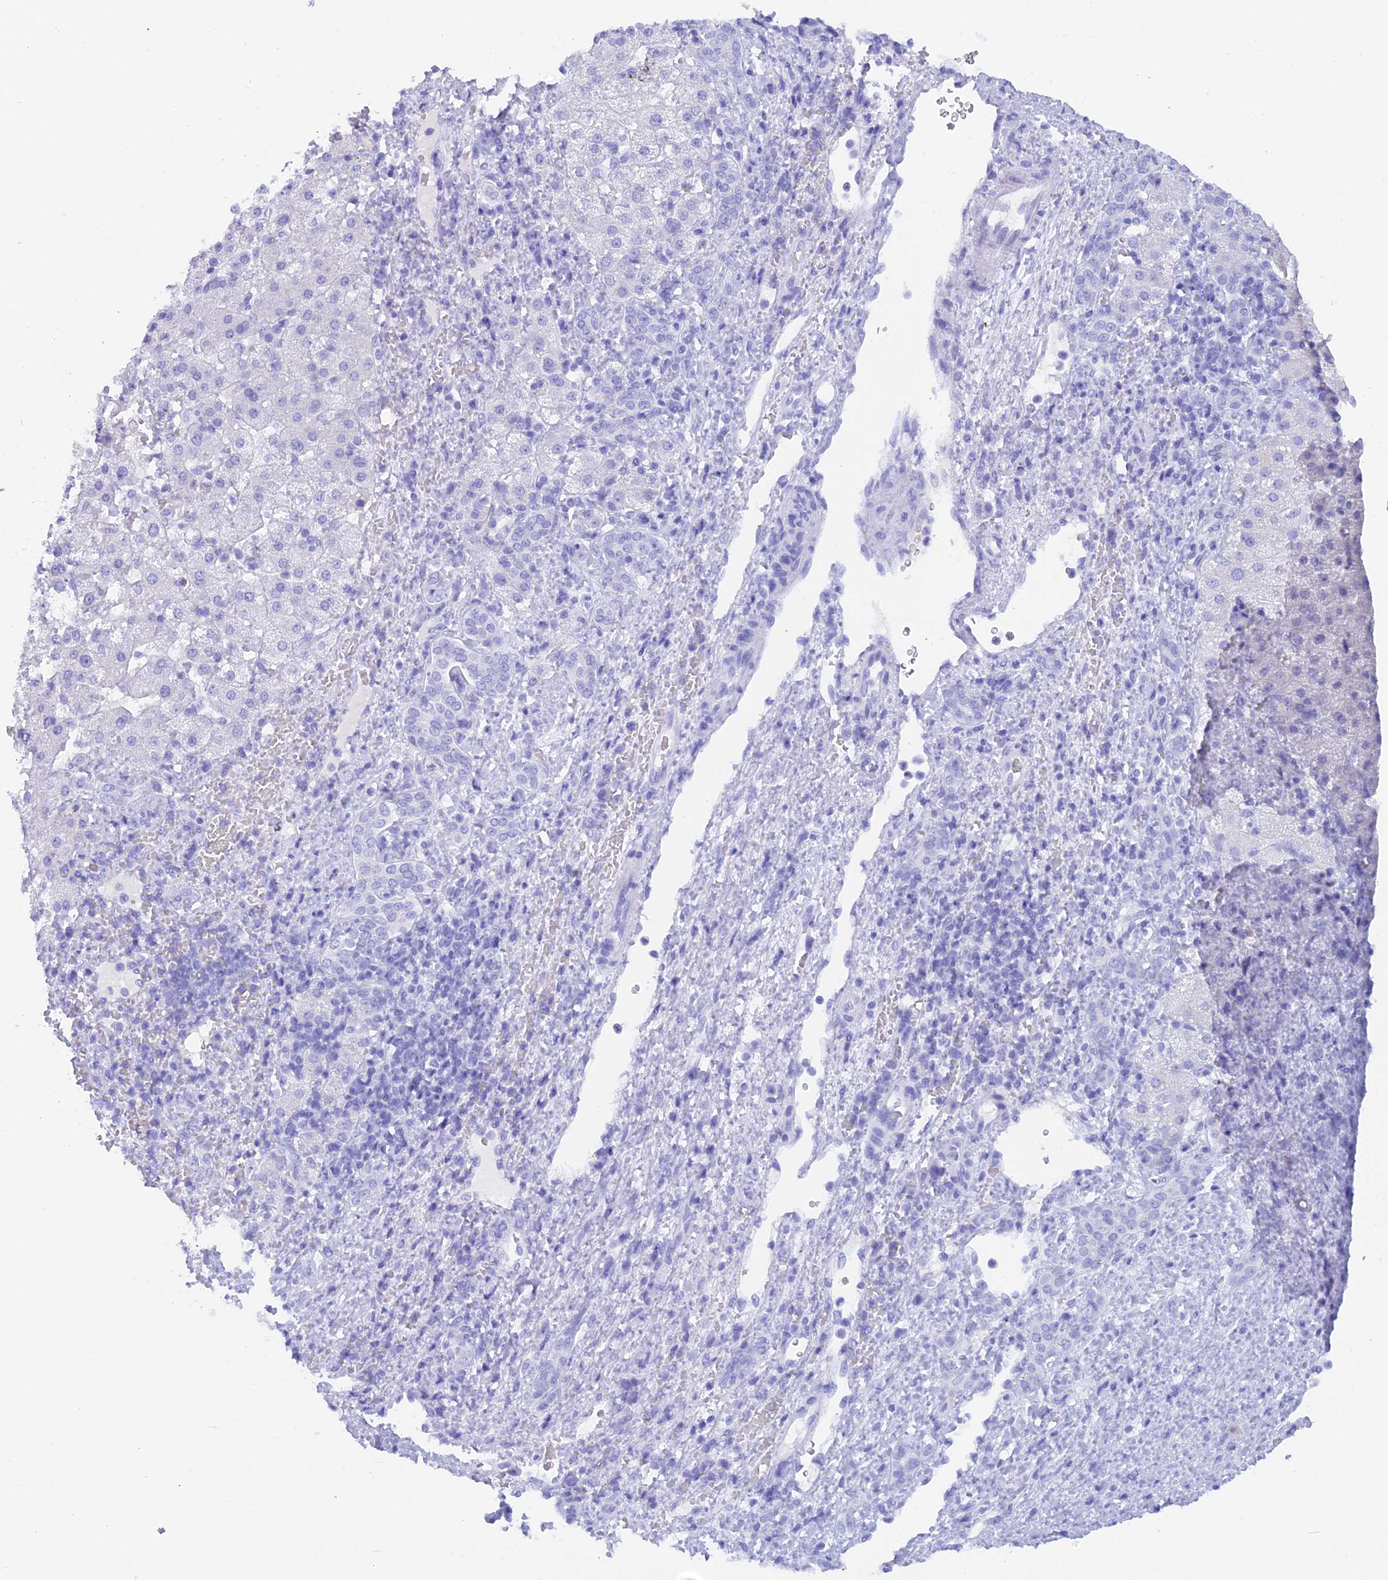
{"staining": {"intensity": "negative", "quantity": "none", "location": "none"}, "tissue": "liver cancer", "cell_type": "Tumor cells", "image_type": "cancer", "snomed": [{"axis": "morphology", "description": "Normal tissue, NOS"}, {"axis": "morphology", "description": "Carcinoma, Hepatocellular, NOS"}, {"axis": "topography", "description": "Liver"}], "caption": "A photomicrograph of human liver hepatocellular carcinoma is negative for staining in tumor cells.", "gene": "REG1A", "patient": {"sex": "male", "age": 57}}